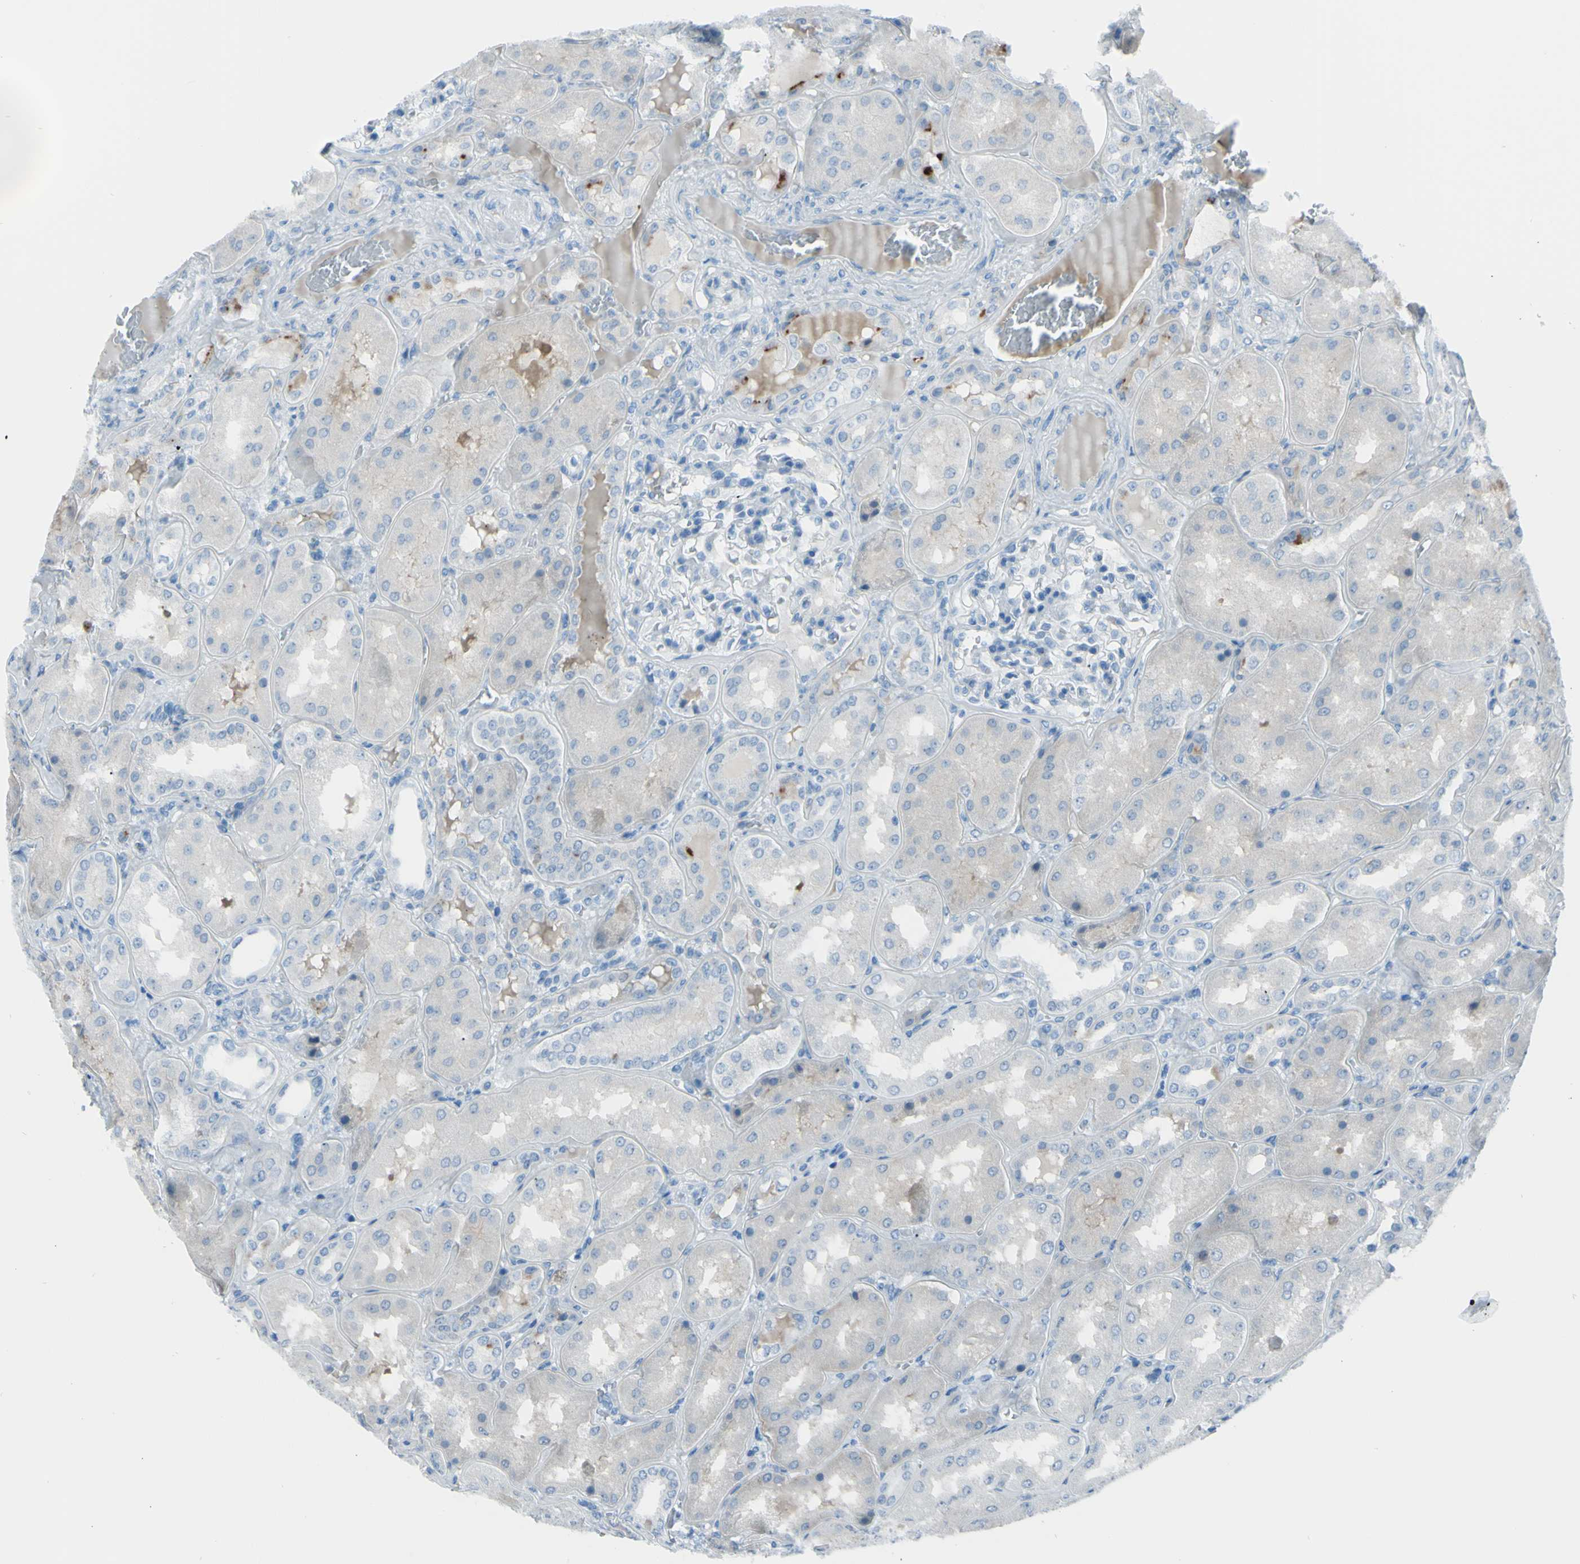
{"staining": {"intensity": "negative", "quantity": "none", "location": "none"}, "tissue": "kidney", "cell_type": "Cells in glomeruli", "image_type": "normal", "snomed": [{"axis": "morphology", "description": "Normal tissue, NOS"}, {"axis": "topography", "description": "Kidney"}], "caption": "Immunohistochemical staining of unremarkable human kidney shows no significant staining in cells in glomeruli.", "gene": "AFP", "patient": {"sex": "female", "age": 56}}